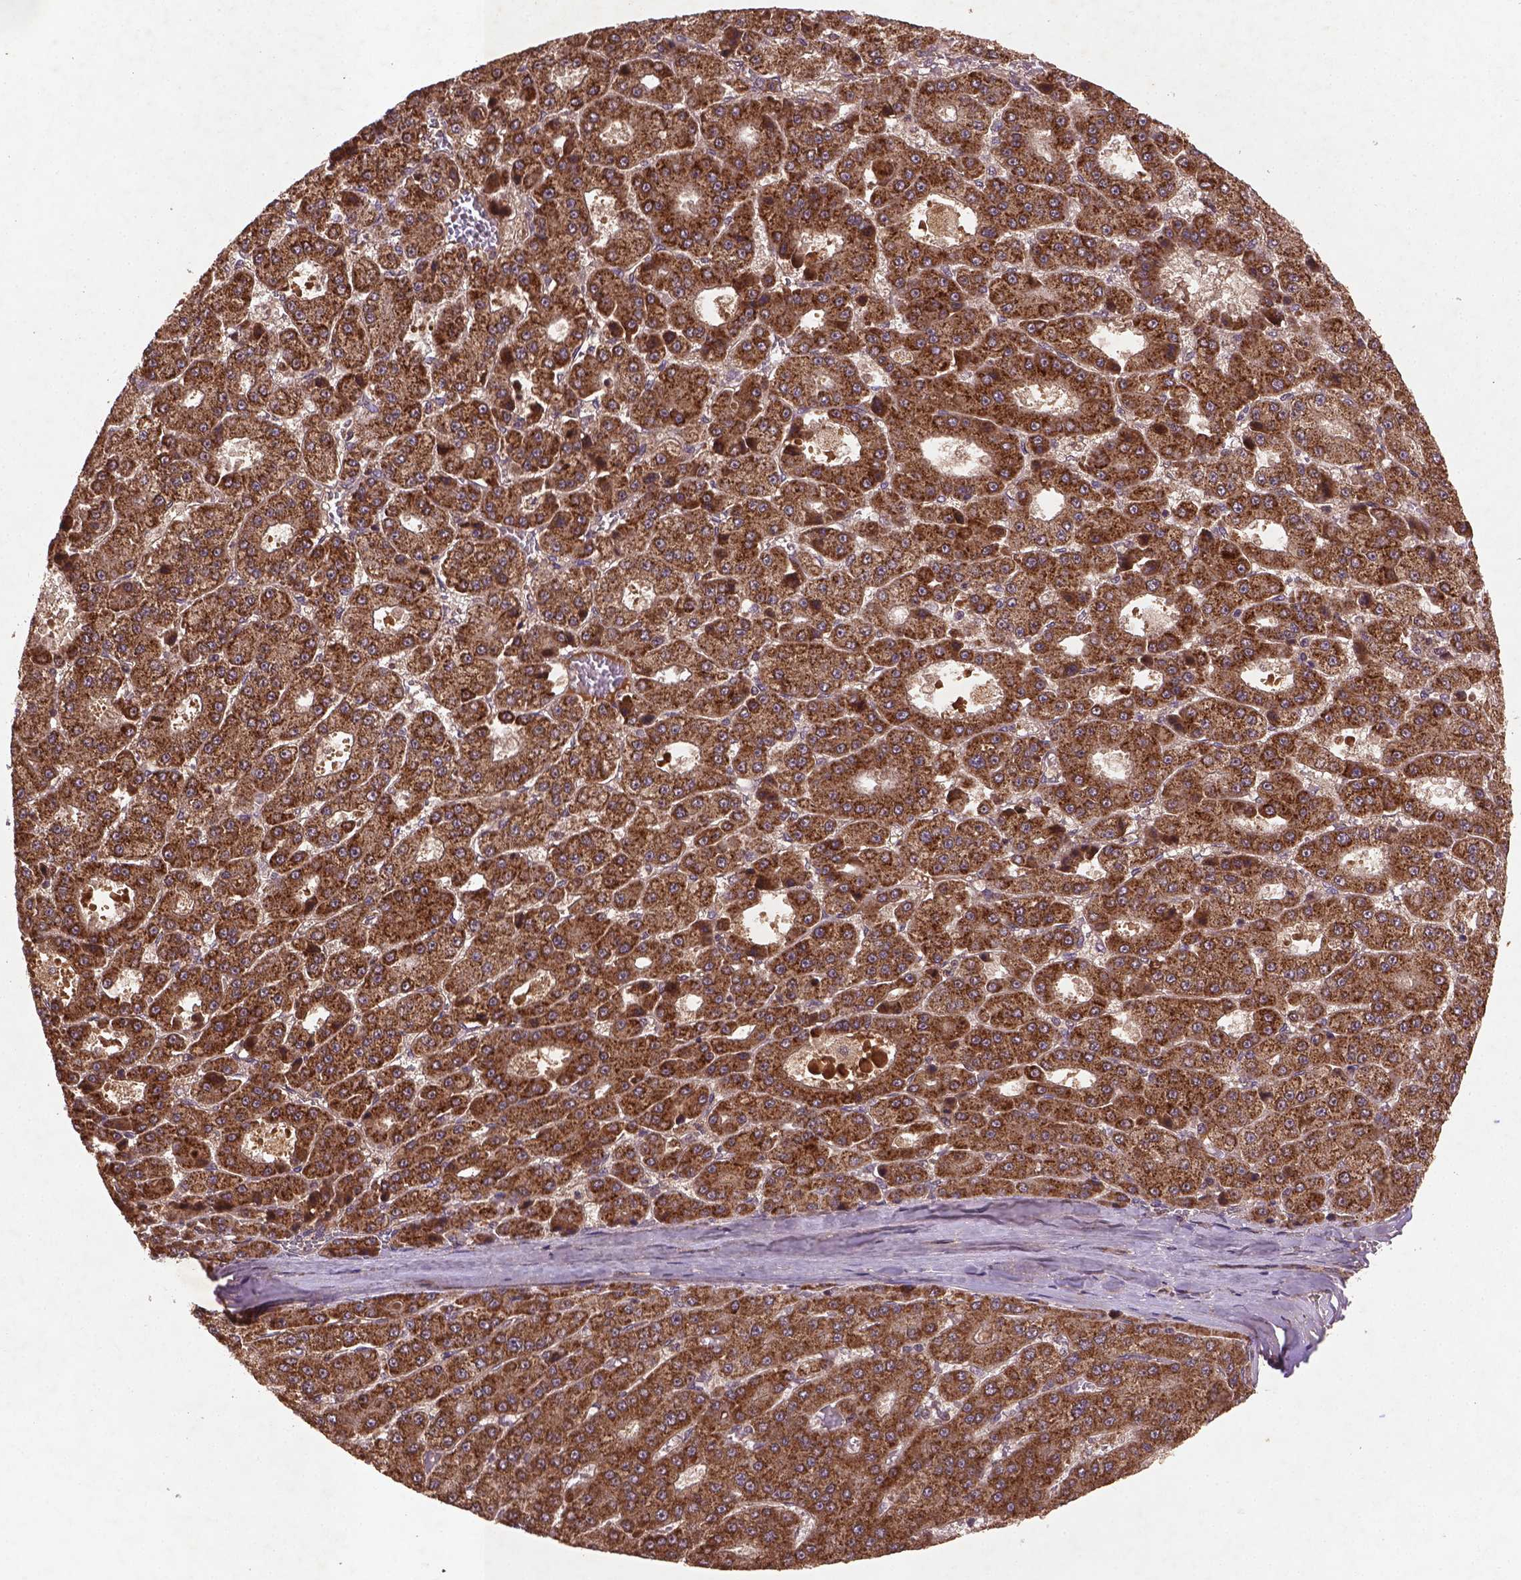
{"staining": {"intensity": "strong", "quantity": ">75%", "location": "cytoplasmic/membranous"}, "tissue": "liver cancer", "cell_type": "Tumor cells", "image_type": "cancer", "snomed": [{"axis": "morphology", "description": "Carcinoma, Hepatocellular, NOS"}, {"axis": "topography", "description": "Liver"}], "caption": "Immunohistochemistry (IHC) histopathology image of neoplastic tissue: human hepatocellular carcinoma (liver) stained using immunohistochemistry (IHC) exhibits high levels of strong protein expression localized specifically in the cytoplasmic/membranous of tumor cells, appearing as a cytoplasmic/membranous brown color.", "gene": "NIPAL2", "patient": {"sex": "male", "age": 70}}